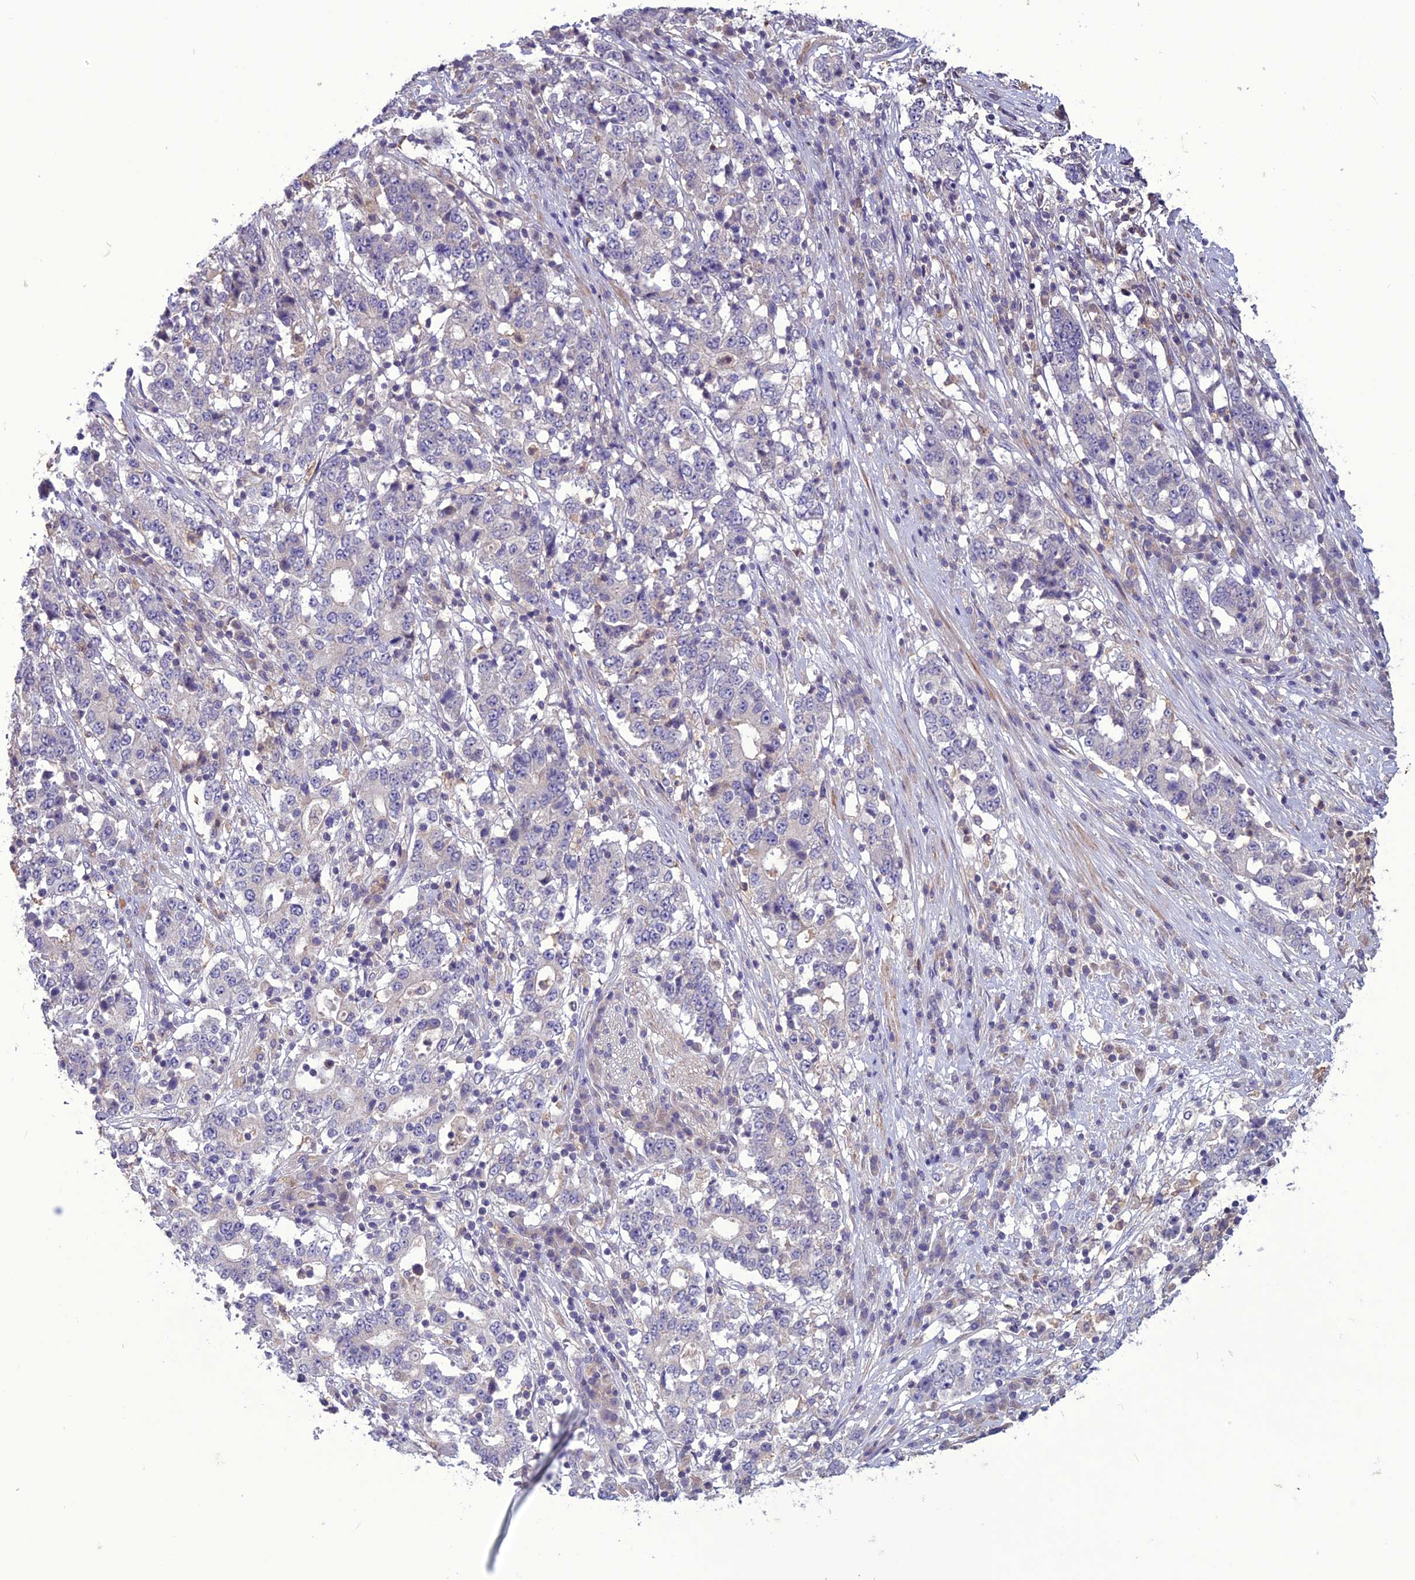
{"staining": {"intensity": "negative", "quantity": "none", "location": "none"}, "tissue": "stomach cancer", "cell_type": "Tumor cells", "image_type": "cancer", "snomed": [{"axis": "morphology", "description": "Adenocarcinoma, NOS"}, {"axis": "topography", "description": "Stomach"}], "caption": "An immunohistochemistry photomicrograph of stomach cancer is shown. There is no staining in tumor cells of stomach cancer.", "gene": "C2orf76", "patient": {"sex": "male", "age": 59}}